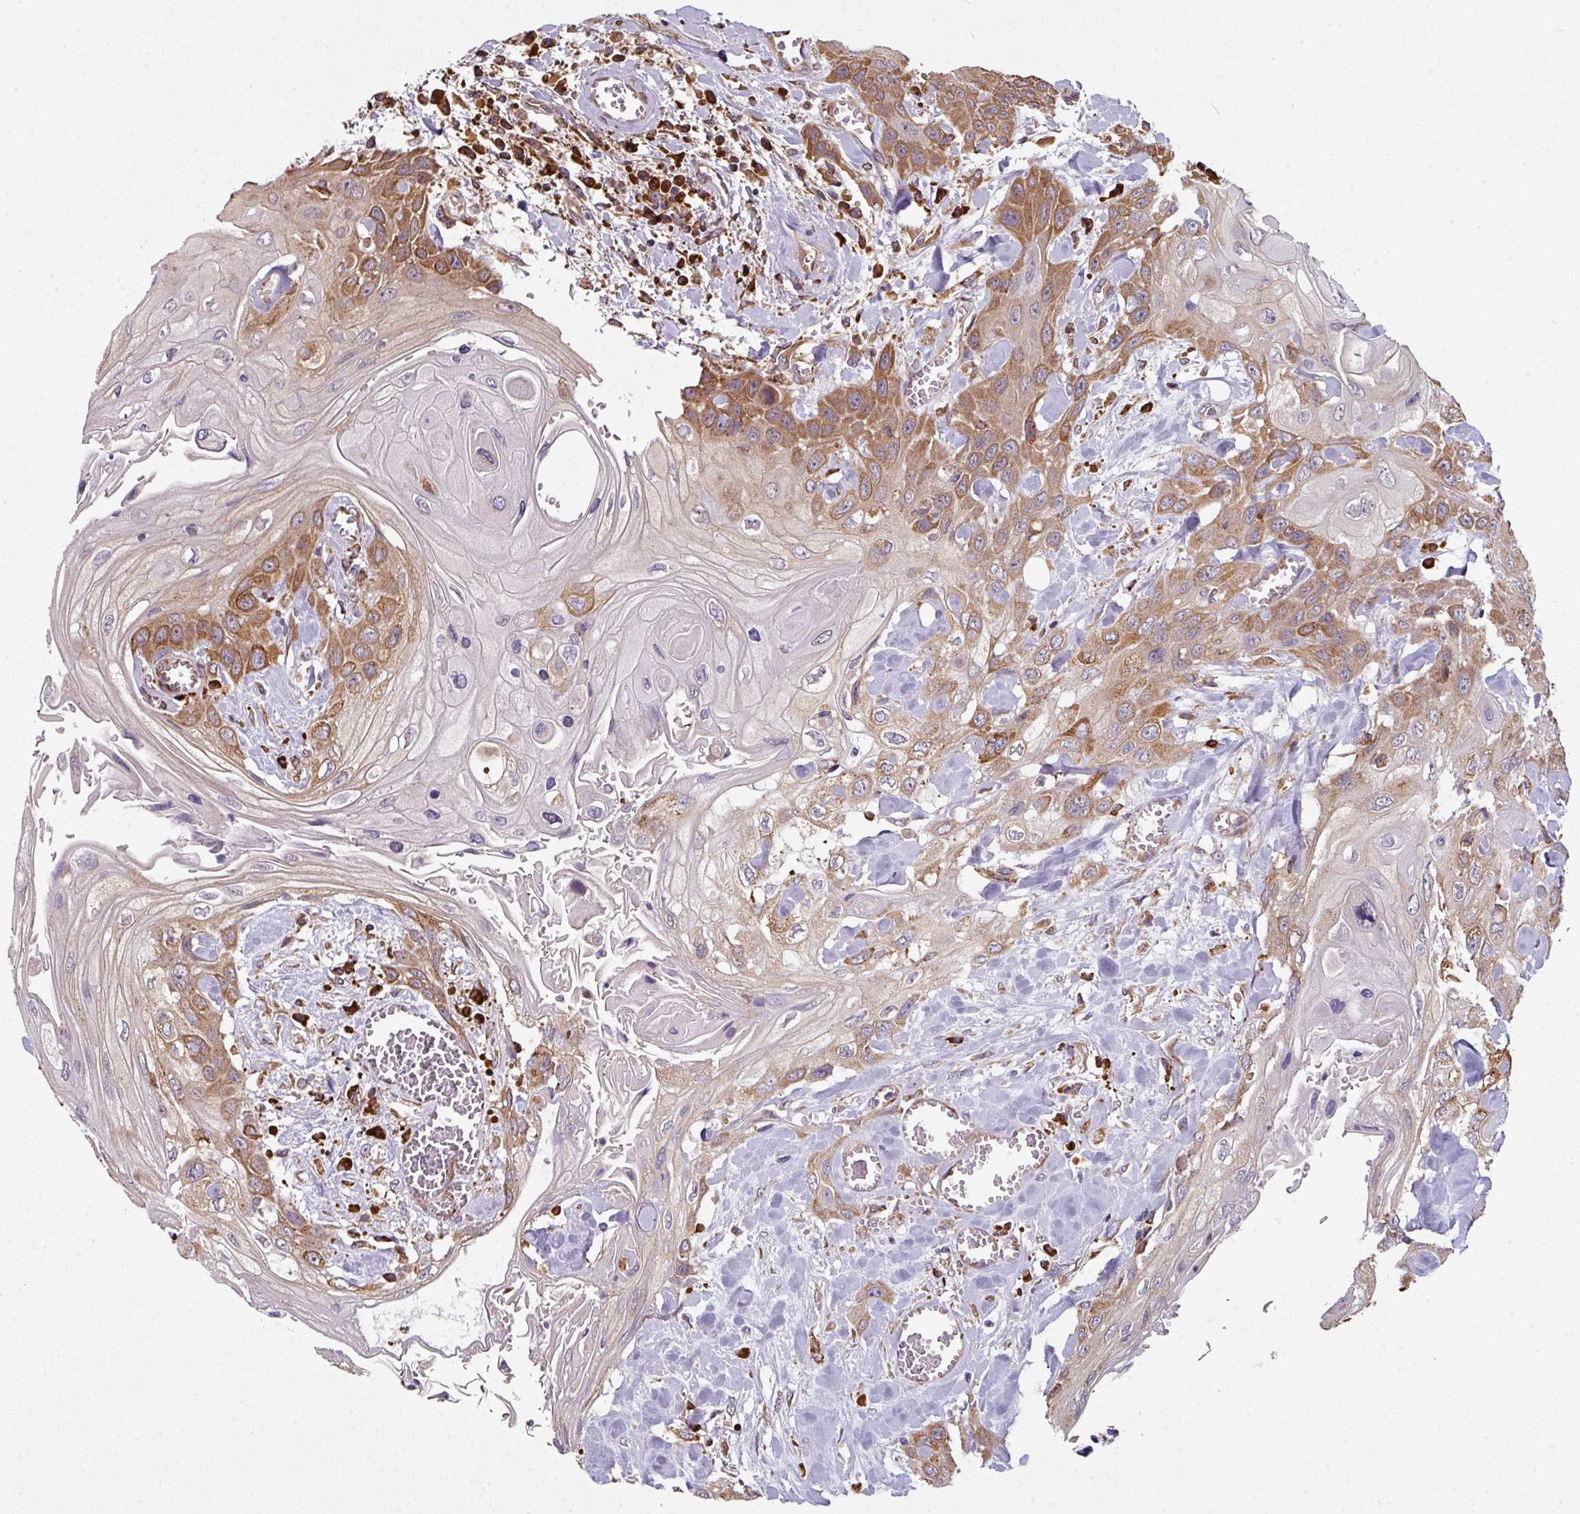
{"staining": {"intensity": "moderate", "quantity": ">75%", "location": "cytoplasmic/membranous"}, "tissue": "head and neck cancer", "cell_type": "Tumor cells", "image_type": "cancer", "snomed": [{"axis": "morphology", "description": "Squamous cell carcinoma, NOS"}, {"axis": "topography", "description": "Head-Neck"}], "caption": "Head and neck cancer (squamous cell carcinoma) tissue shows moderate cytoplasmic/membranous staining in about >75% of tumor cells, visualized by immunohistochemistry. (Stains: DAB in brown, nuclei in blue, Microscopy: brightfield microscopy at high magnification).", "gene": "FAT4", "patient": {"sex": "female", "age": 43}}